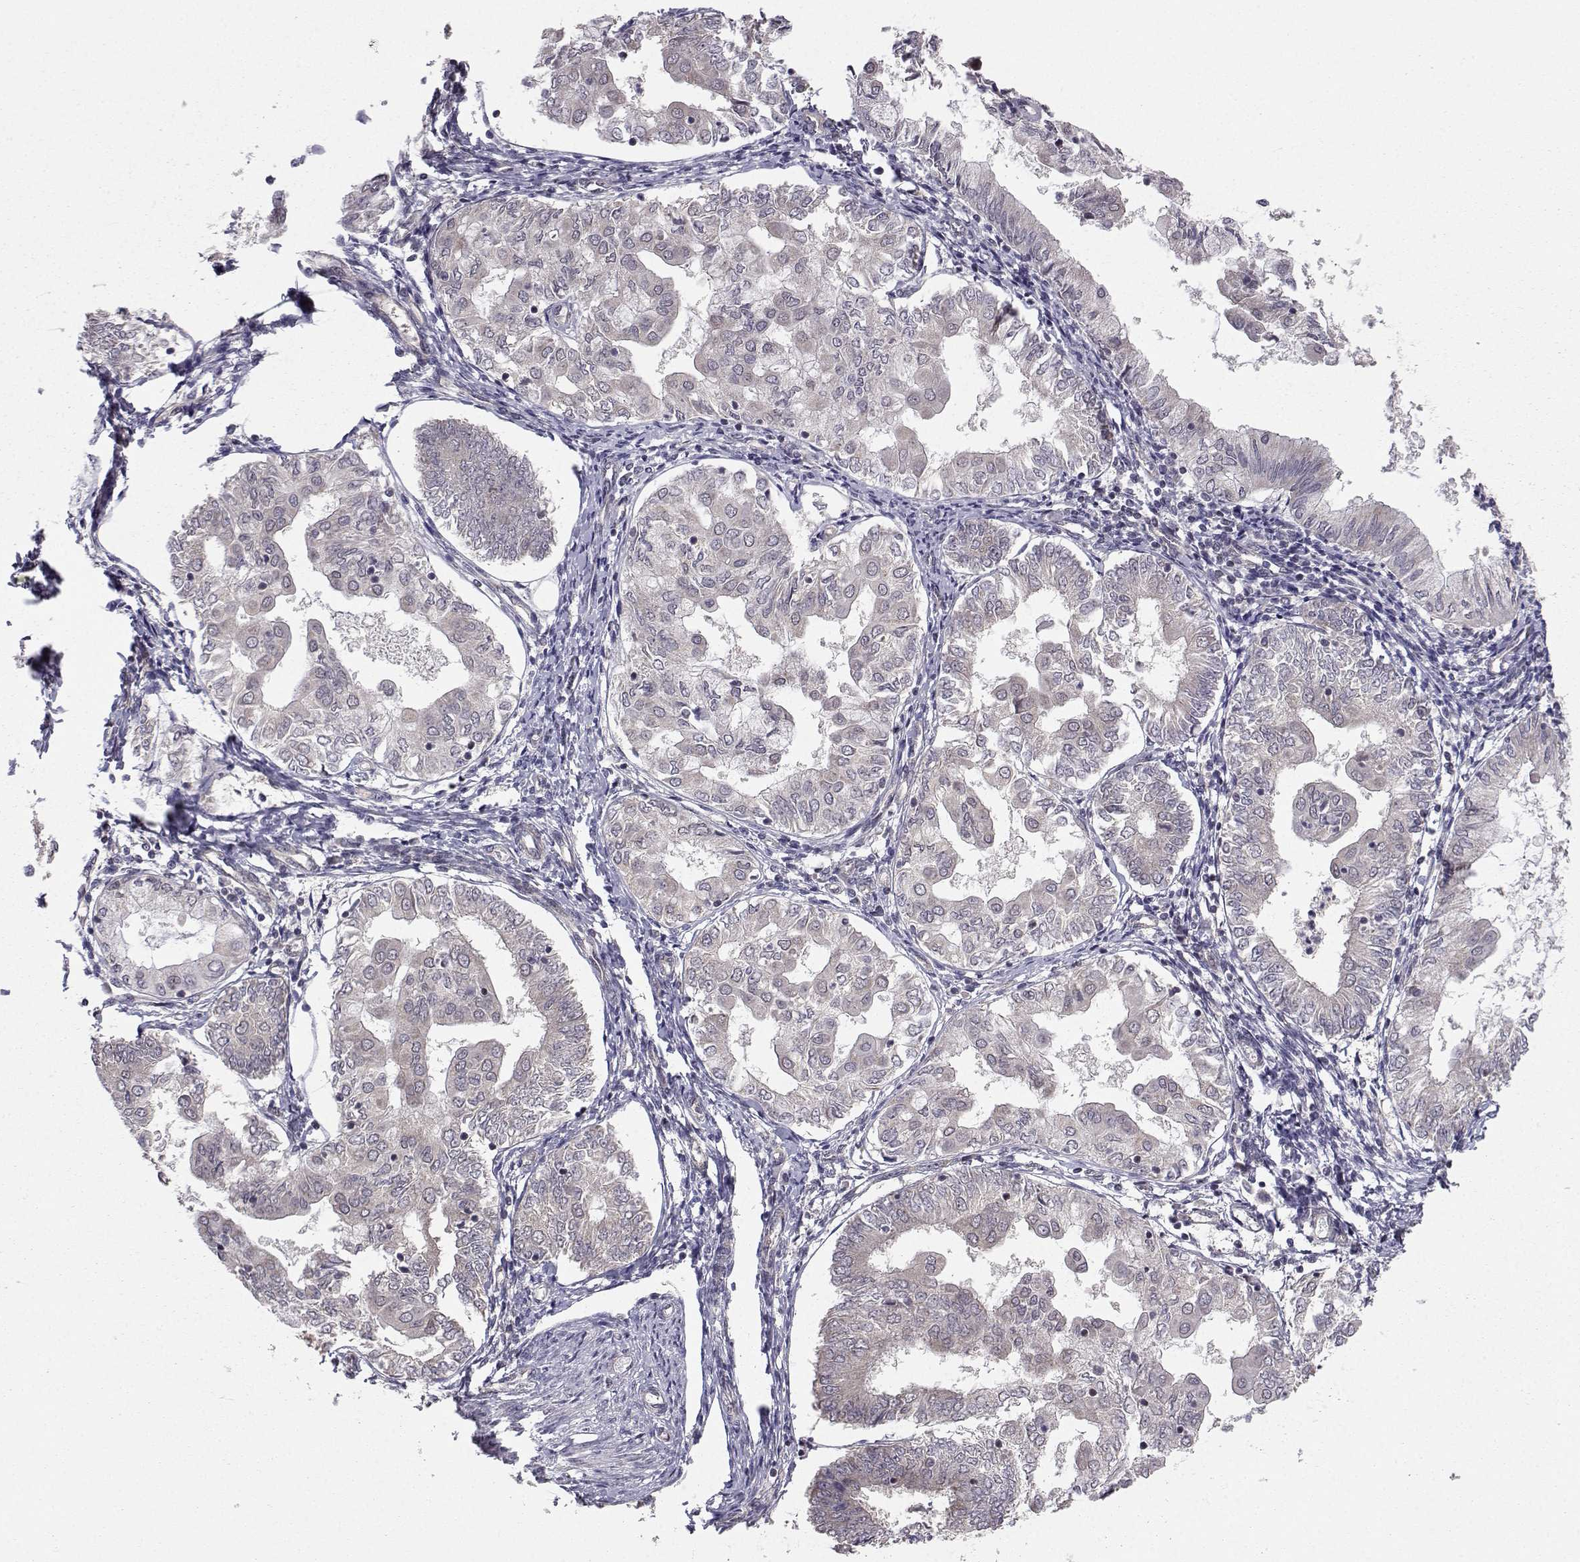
{"staining": {"intensity": "negative", "quantity": "none", "location": "none"}, "tissue": "endometrial cancer", "cell_type": "Tumor cells", "image_type": "cancer", "snomed": [{"axis": "morphology", "description": "Adenocarcinoma, NOS"}, {"axis": "topography", "description": "Endometrium"}], "caption": "This is an IHC micrograph of human endometrial adenocarcinoma. There is no positivity in tumor cells.", "gene": "PKN2", "patient": {"sex": "female", "age": 68}}